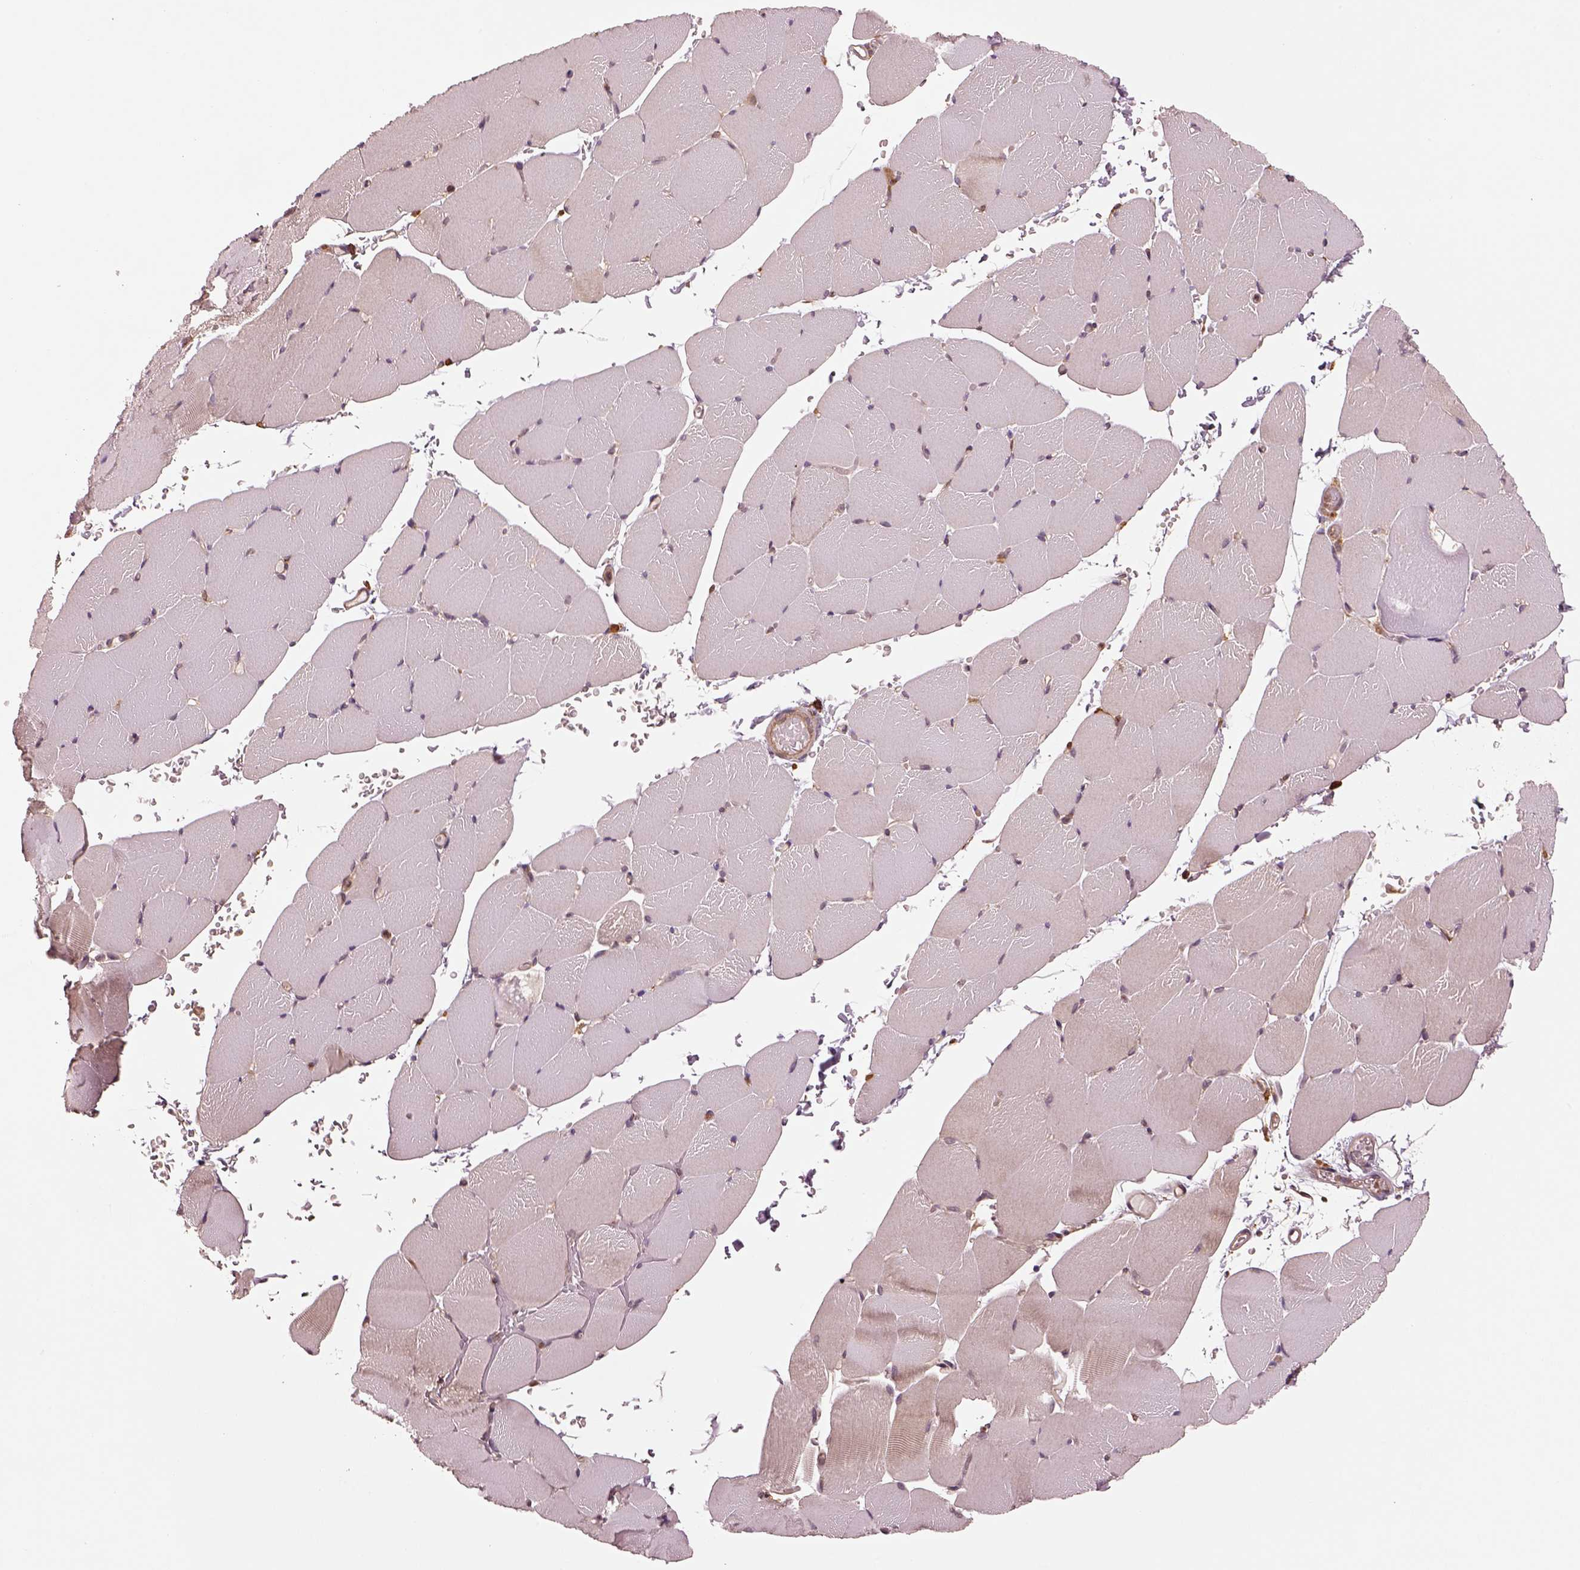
{"staining": {"intensity": "negative", "quantity": "none", "location": "none"}, "tissue": "skeletal muscle", "cell_type": "Myocytes", "image_type": "normal", "snomed": [{"axis": "morphology", "description": "Normal tissue, NOS"}, {"axis": "topography", "description": "Skeletal muscle"}], "caption": "Immunohistochemistry photomicrograph of benign skeletal muscle: skeletal muscle stained with DAB displays no significant protein expression in myocytes. The staining was performed using DAB to visualize the protein expression in brown, while the nuclei were stained in blue with hematoxylin (Magnification: 20x).", "gene": "WASHC2A", "patient": {"sex": "female", "age": 37}}